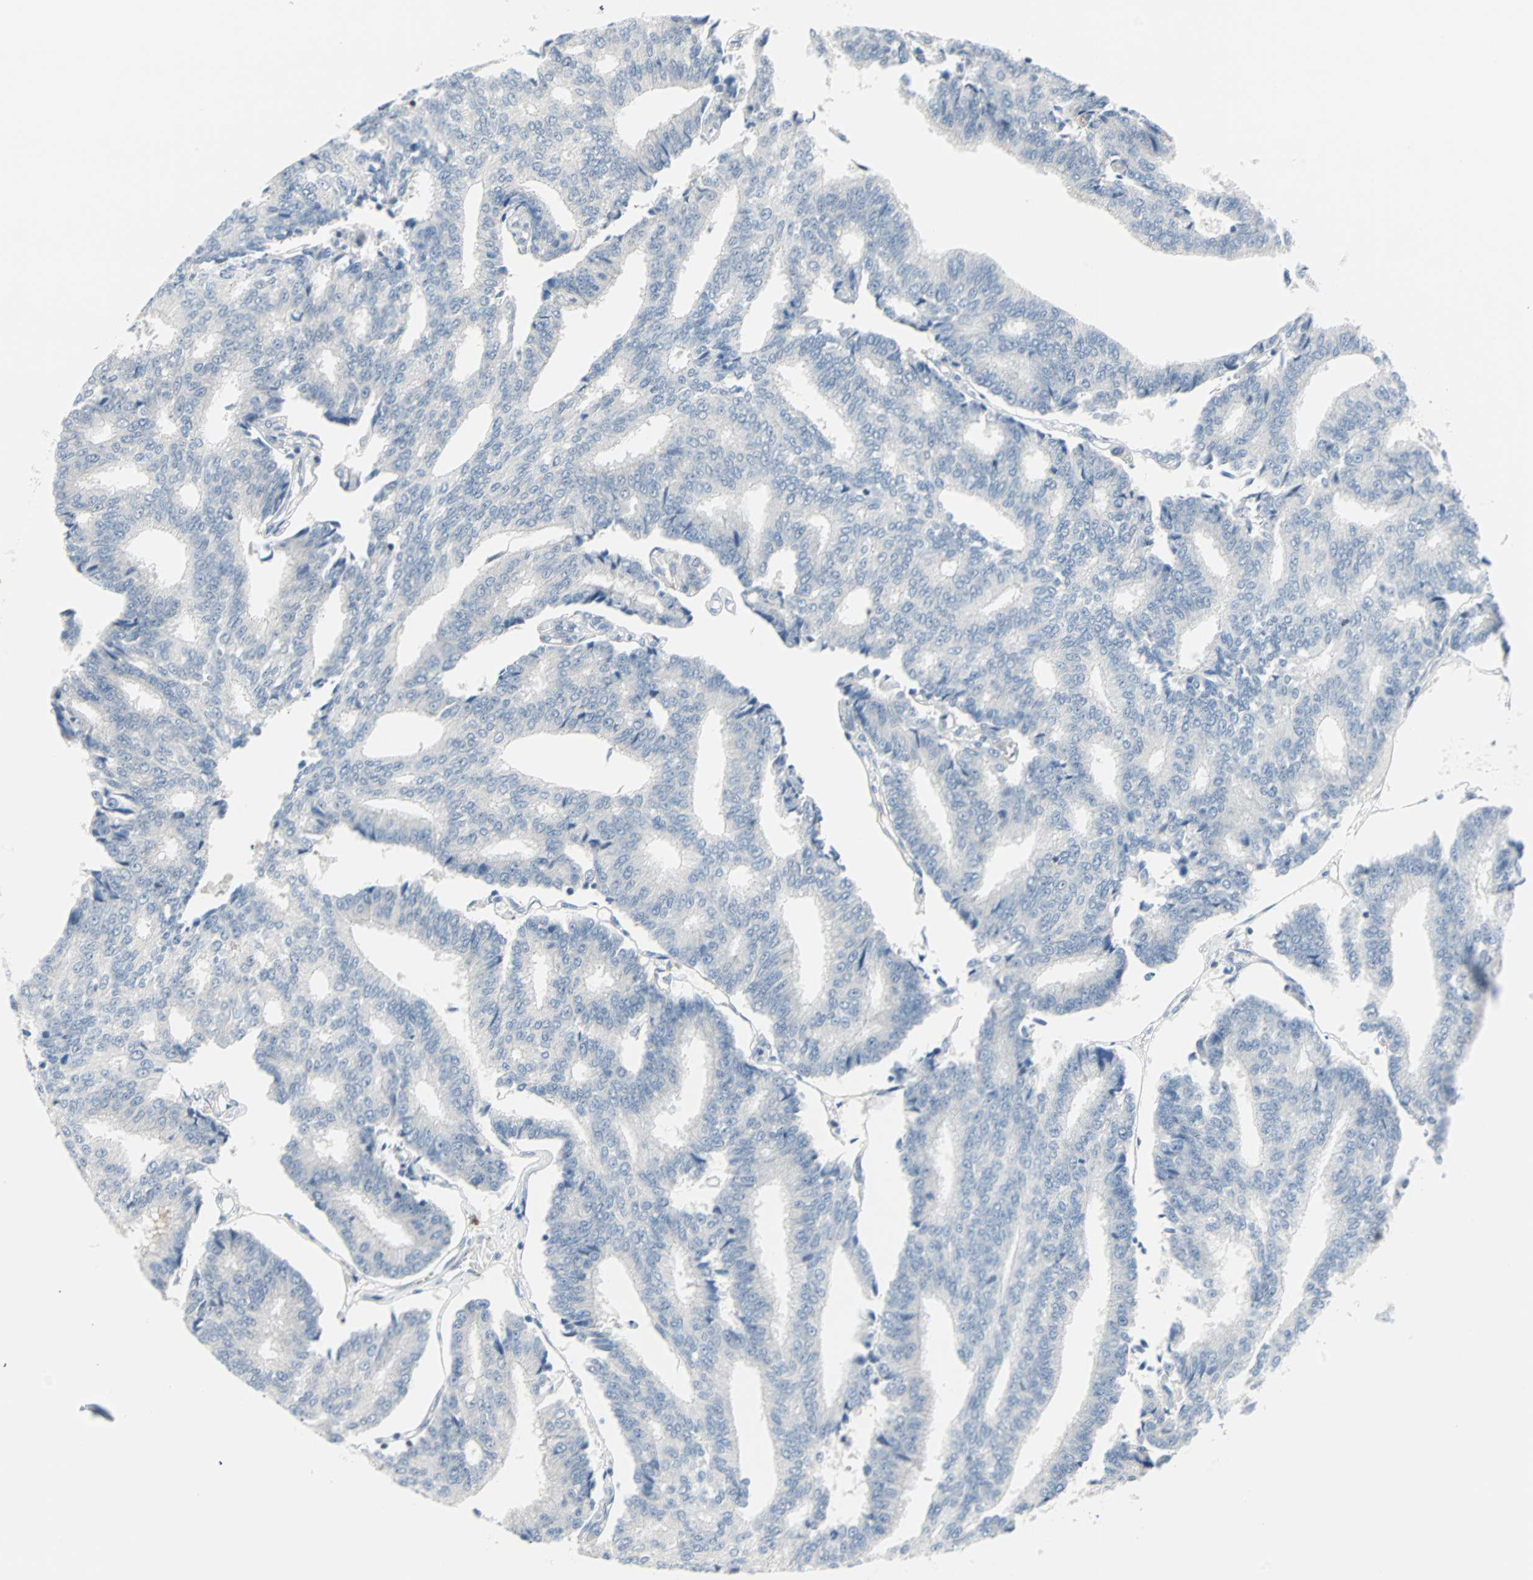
{"staining": {"intensity": "negative", "quantity": "none", "location": "none"}, "tissue": "prostate cancer", "cell_type": "Tumor cells", "image_type": "cancer", "snomed": [{"axis": "morphology", "description": "Adenocarcinoma, High grade"}, {"axis": "topography", "description": "Prostate"}], "caption": "This is a histopathology image of immunohistochemistry staining of prostate cancer, which shows no staining in tumor cells.", "gene": "CASP3", "patient": {"sex": "male", "age": 55}}